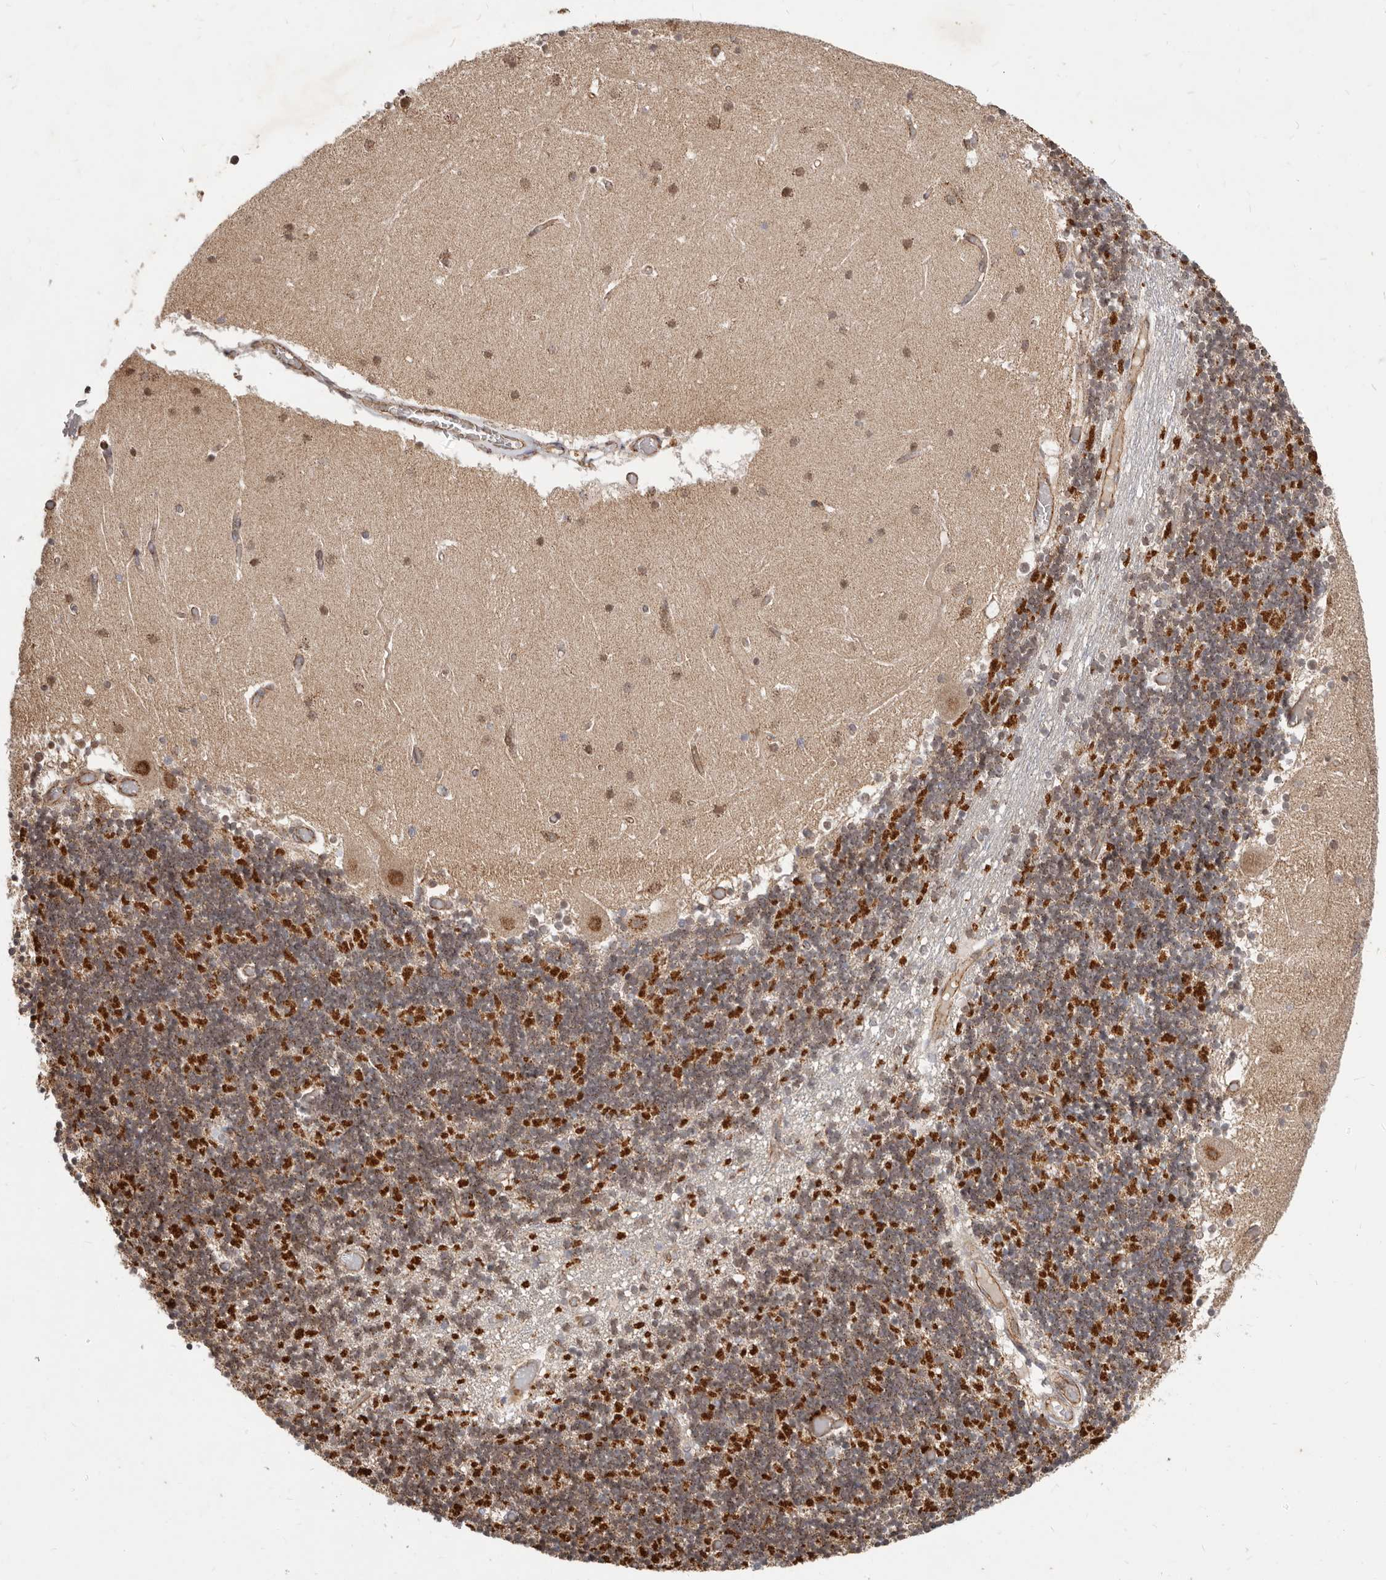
{"staining": {"intensity": "strong", "quantity": "25%-75%", "location": "cytoplasmic/membranous"}, "tissue": "cerebellum", "cell_type": "Cells in granular layer", "image_type": "normal", "snomed": [{"axis": "morphology", "description": "Normal tissue, NOS"}, {"axis": "topography", "description": "Cerebellum"}], "caption": "High-power microscopy captured an immunohistochemistry photomicrograph of normal cerebellum, revealing strong cytoplasmic/membranous staining in about 25%-75% of cells in granular layer.", "gene": "USP49", "patient": {"sex": "female", "age": 28}}